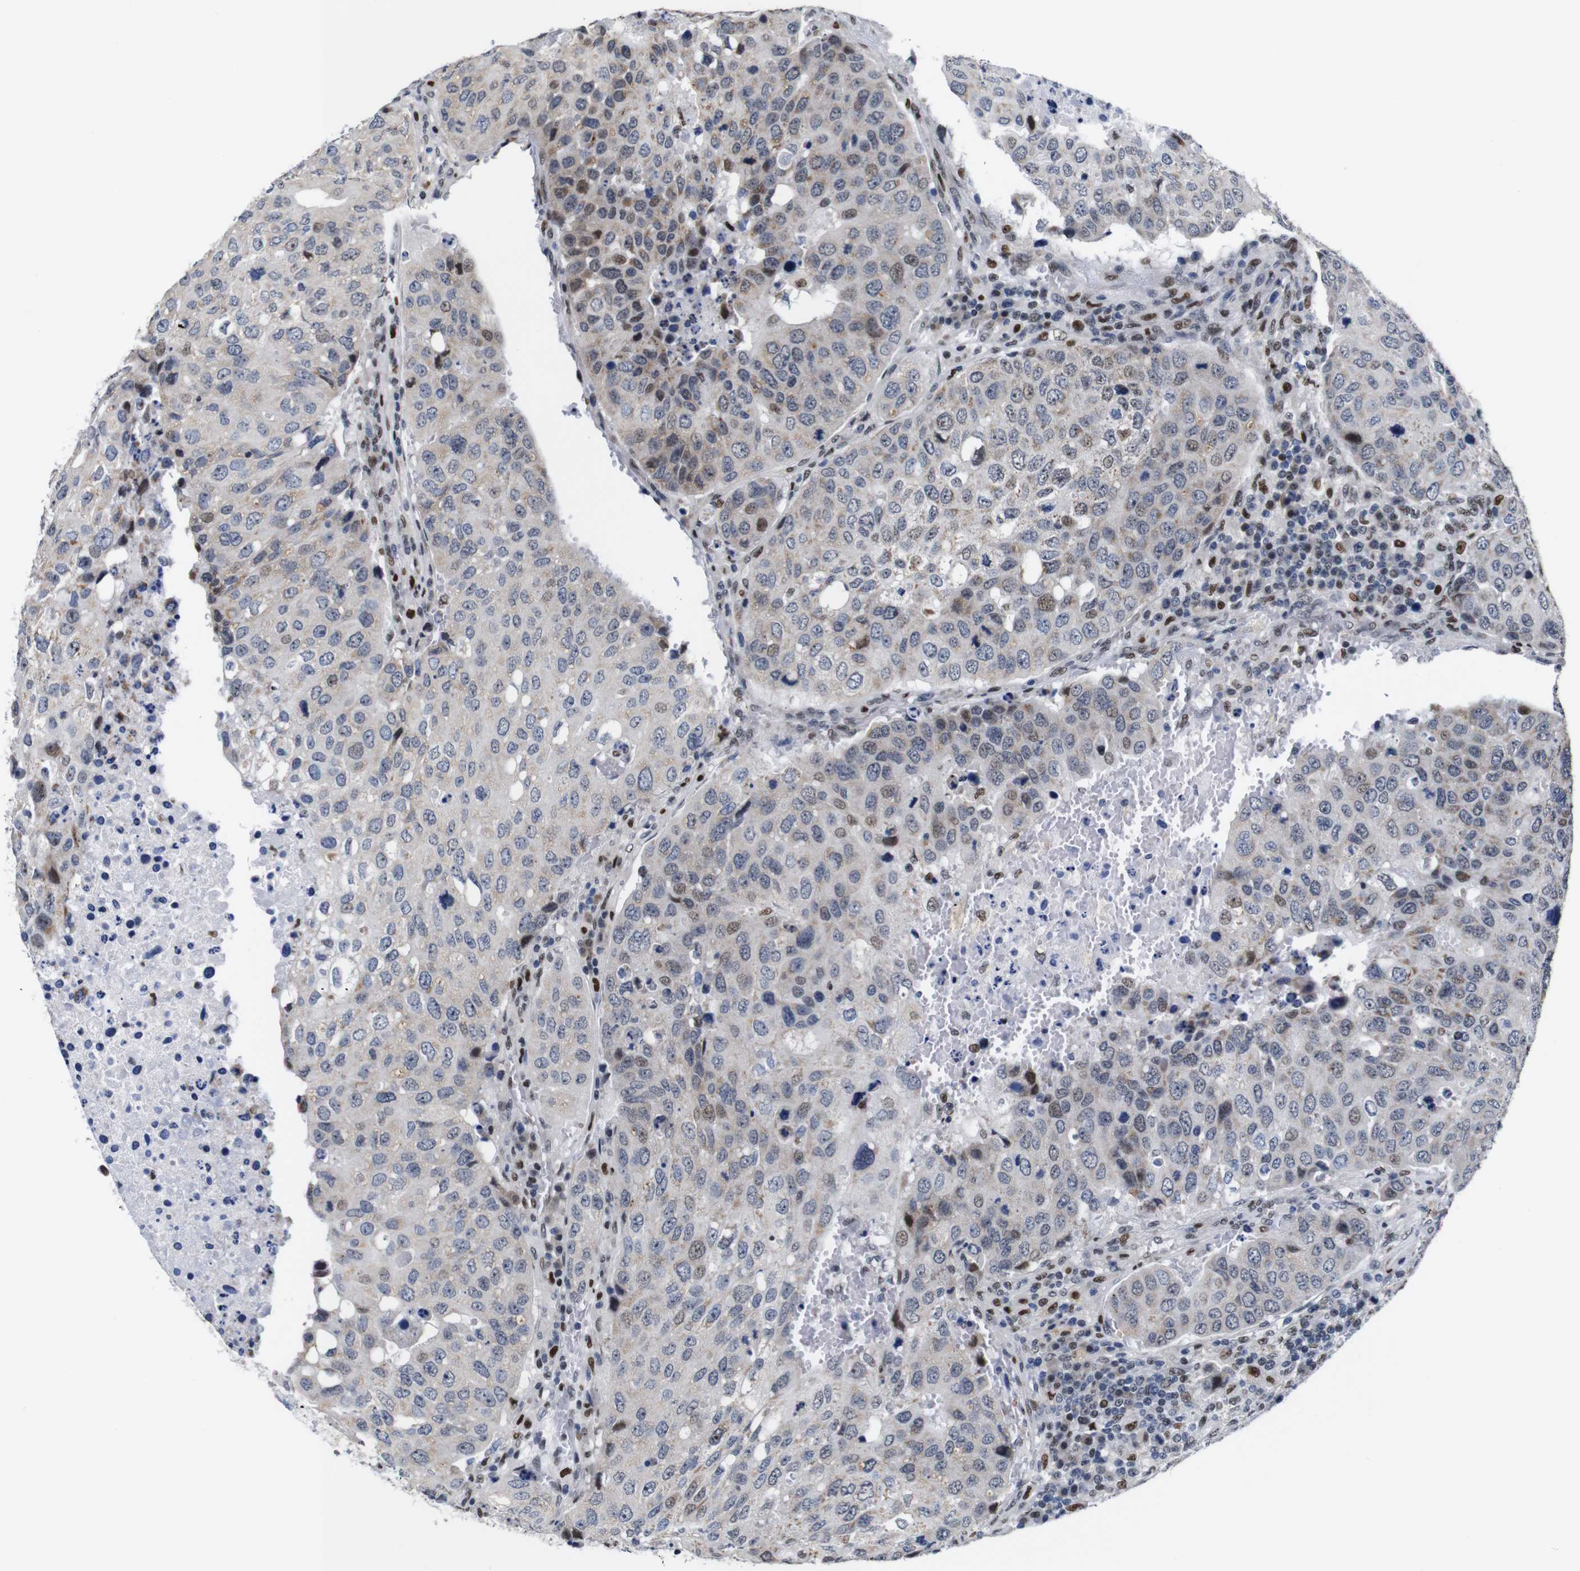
{"staining": {"intensity": "moderate", "quantity": "<25%", "location": "cytoplasmic/membranous,nuclear"}, "tissue": "urothelial cancer", "cell_type": "Tumor cells", "image_type": "cancer", "snomed": [{"axis": "morphology", "description": "Urothelial carcinoma, High grade"}, {"axis": "topography", "description": "Lymph node"}, {"axis": "topography", "description": "Urinary bladder"}], "caption": "This image exhibits immunohistochemistry (IHC) staining of human urothelial cancer, with low moderate cytoplasmic/membranous and nuclear staining in approximately <25% of tumor cells.", "gene": "GATA6", "patient": {"sex": "male", "age": 51}}